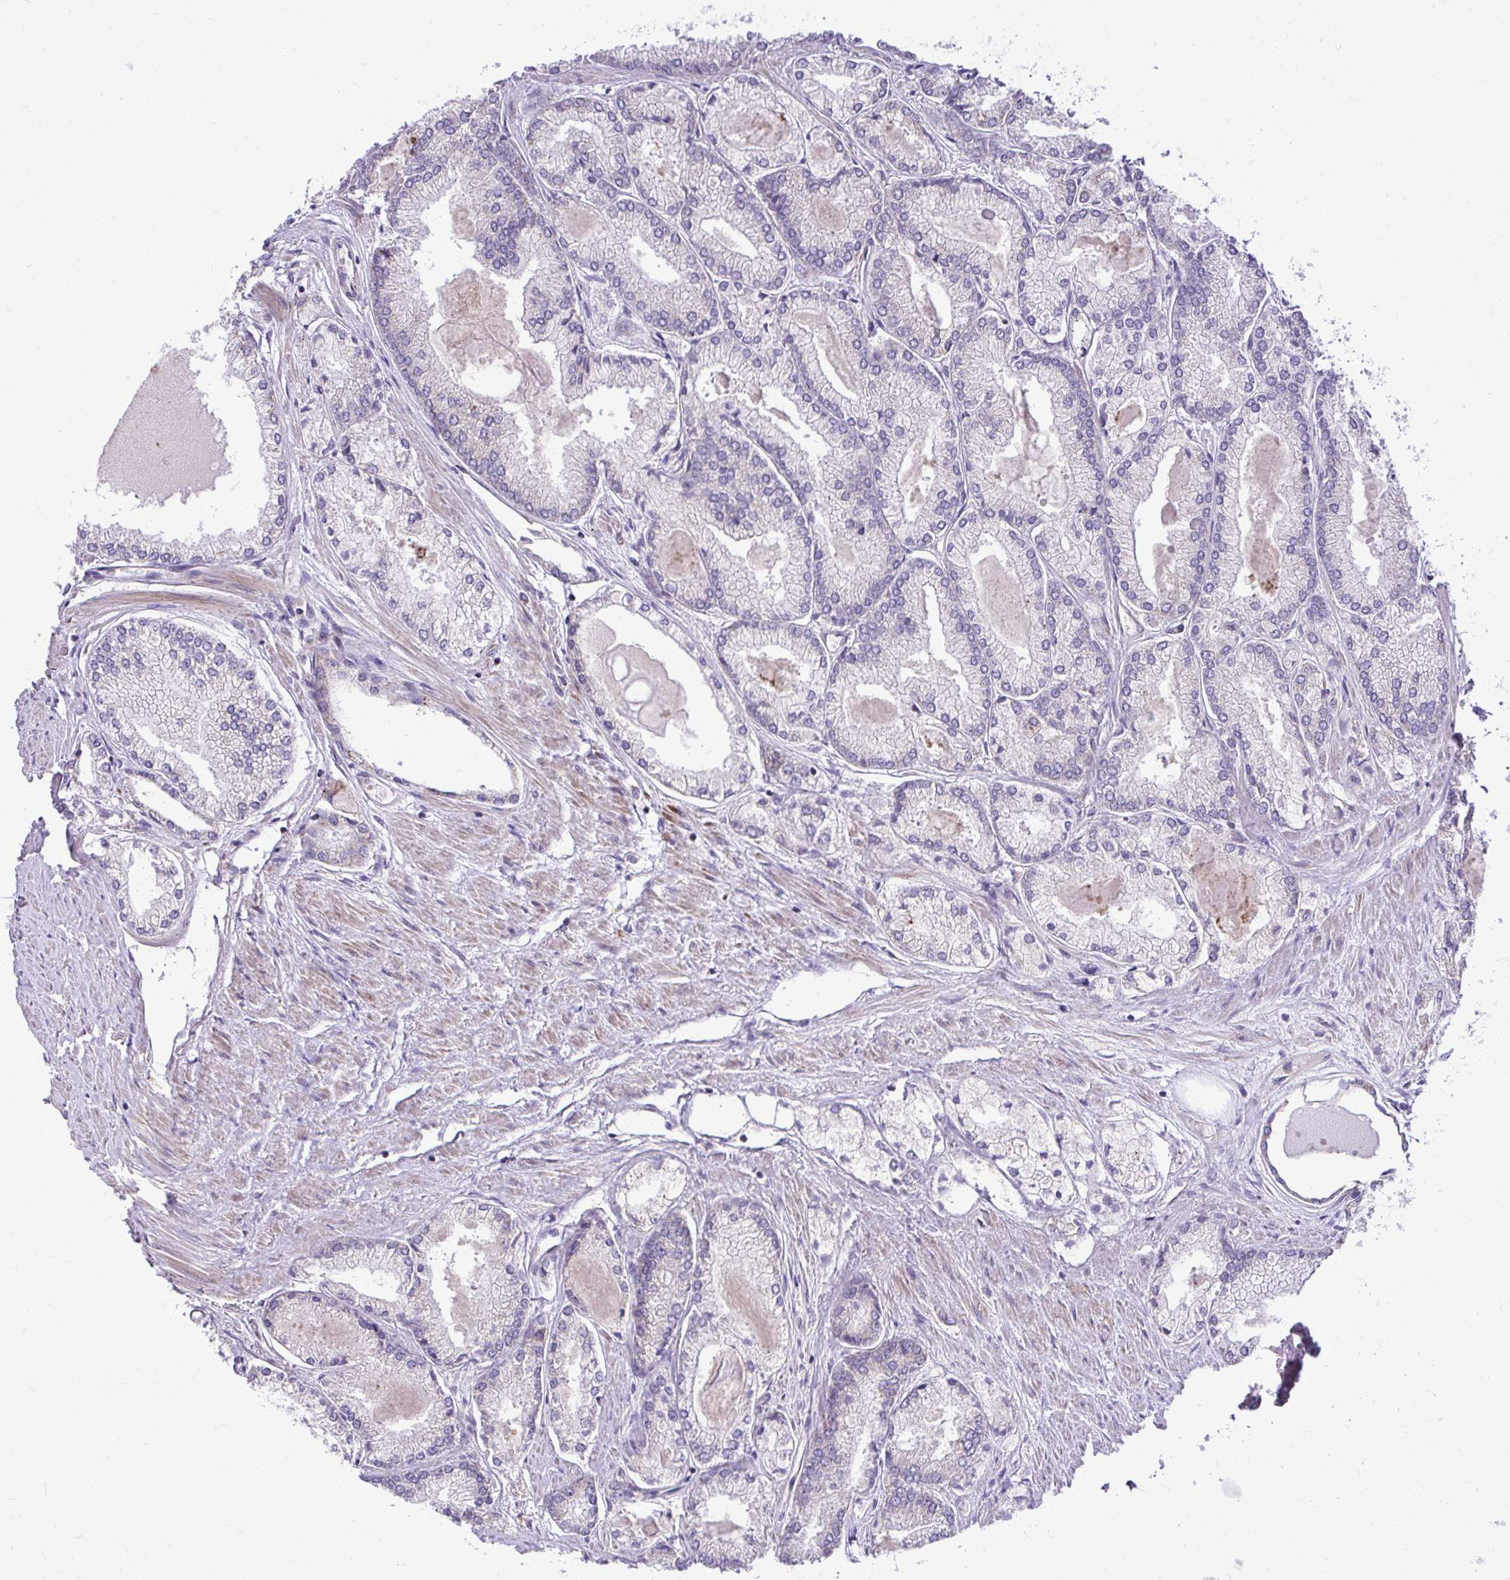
{"staining": {"intensity": "negative", "quantity": "none", "location": "none"}, "tissue": "prostate cancer", "cell_type": "Tumor cells", "image_type": "cancer", "snomed": [{"axis": "morphology", "description": "Adenocarcinoma, High grade"}, {"axis": "topography", "description": "Prostate"}], "caption": "DAB (3,3'-diaminobenzidine) immunohistochemical staining of adenocarcinoma (high-grade) (prostate) reveals no significant positivity in tumor cells.", "gene": "ABCC3", "patient": {"sex": "male", "age": 68}}